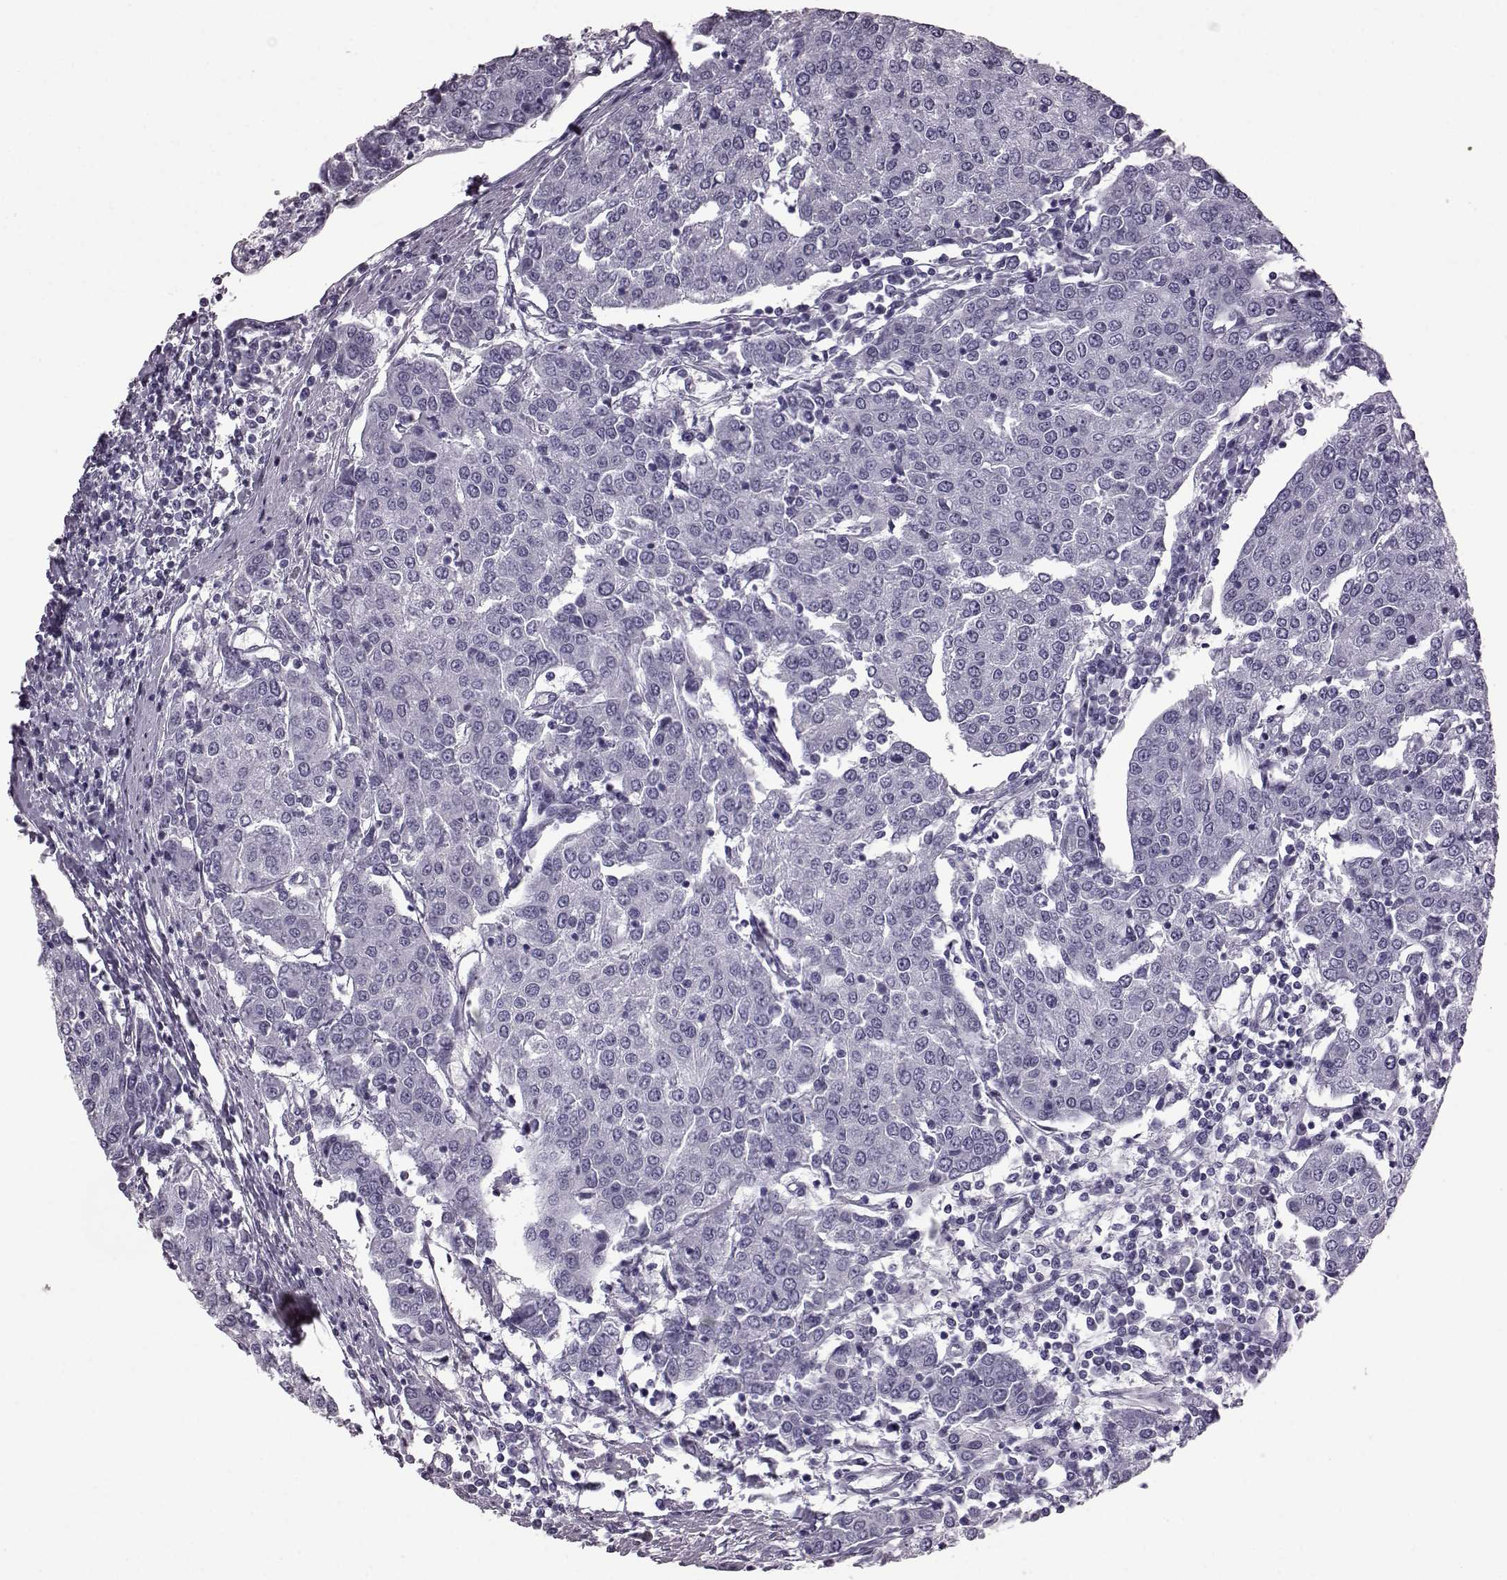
{"staining": {"intensity": "negative", "quantity": "none", "location": "none"}, "tissue": "urothelial cancer", "cell_type": "Tumor cells", "image_type": "cancer", "snomed": [{"axis": "morphology", "description": "Urothelial carcinoma, High grade"}, {"axis": "topography", "description": "Urinary bladder"}], "caption": "The image shows no staining of tumor cells in urothelial cancer.", "gene": "AIPL1", "patient": {"sex": "female", "age": 85}}